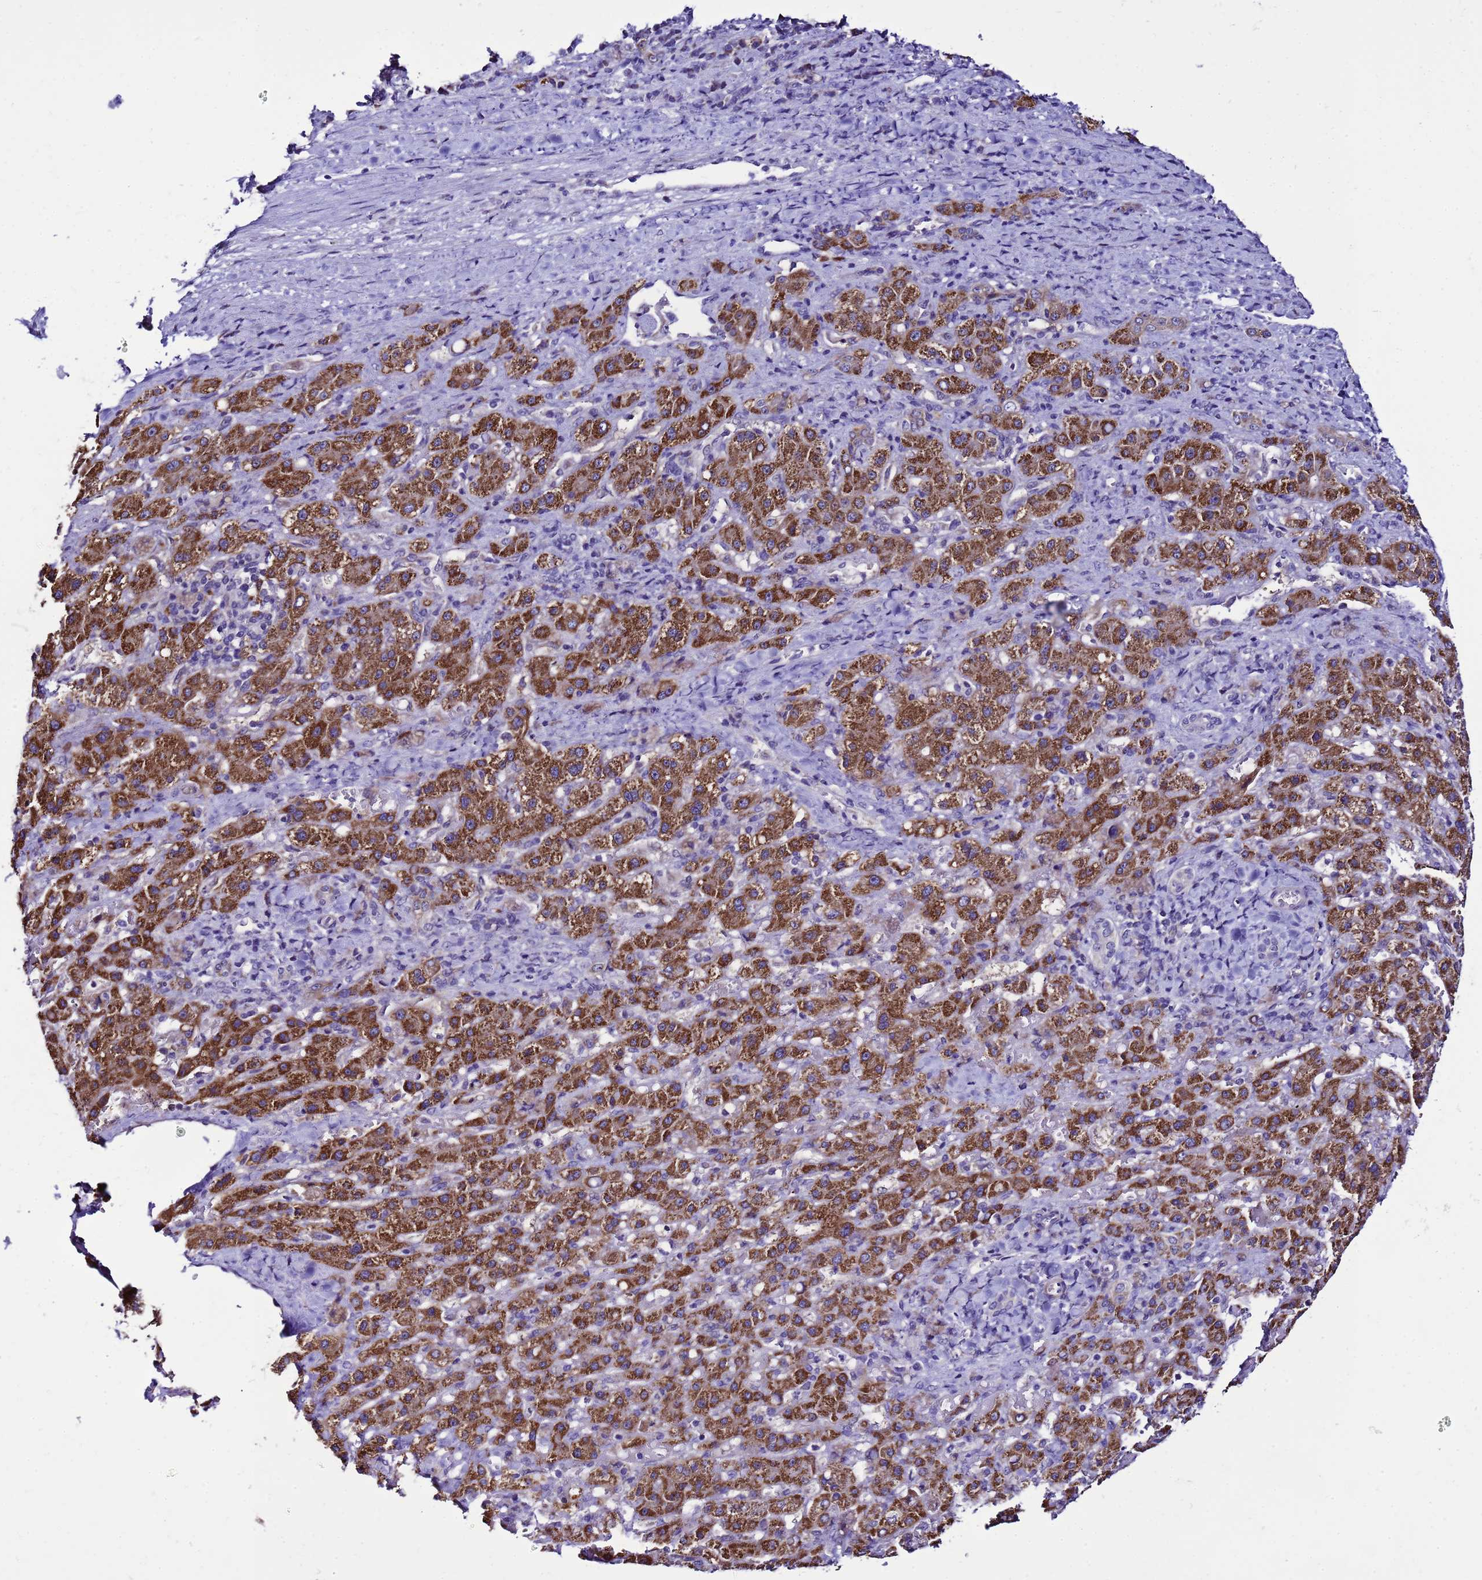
{"staining": {"intensity": "strong", "quantity": "25%-75%", "location": "cytoplasmic/membranous"}, "tissue": "liver cancer", "cell_type": "Tumor cells", "image_type": "cancer", "snomed": [{"axis": "morphology", "description": "Carcinoma, Hepatocellular, NOS"}, {"axis": "topography", "description": "Liver"}], "caption": "This micrograph reveals liver cancer (hepatocellular carcinoma) stained with IHC to label a protein in brown. The cytoplasmic/membranous of tumor cells show strong positivity for the protein. Nuclei are counter-stained blue.", "gene": "DPH6", "patient": {"sex": "female", "age": 58}}